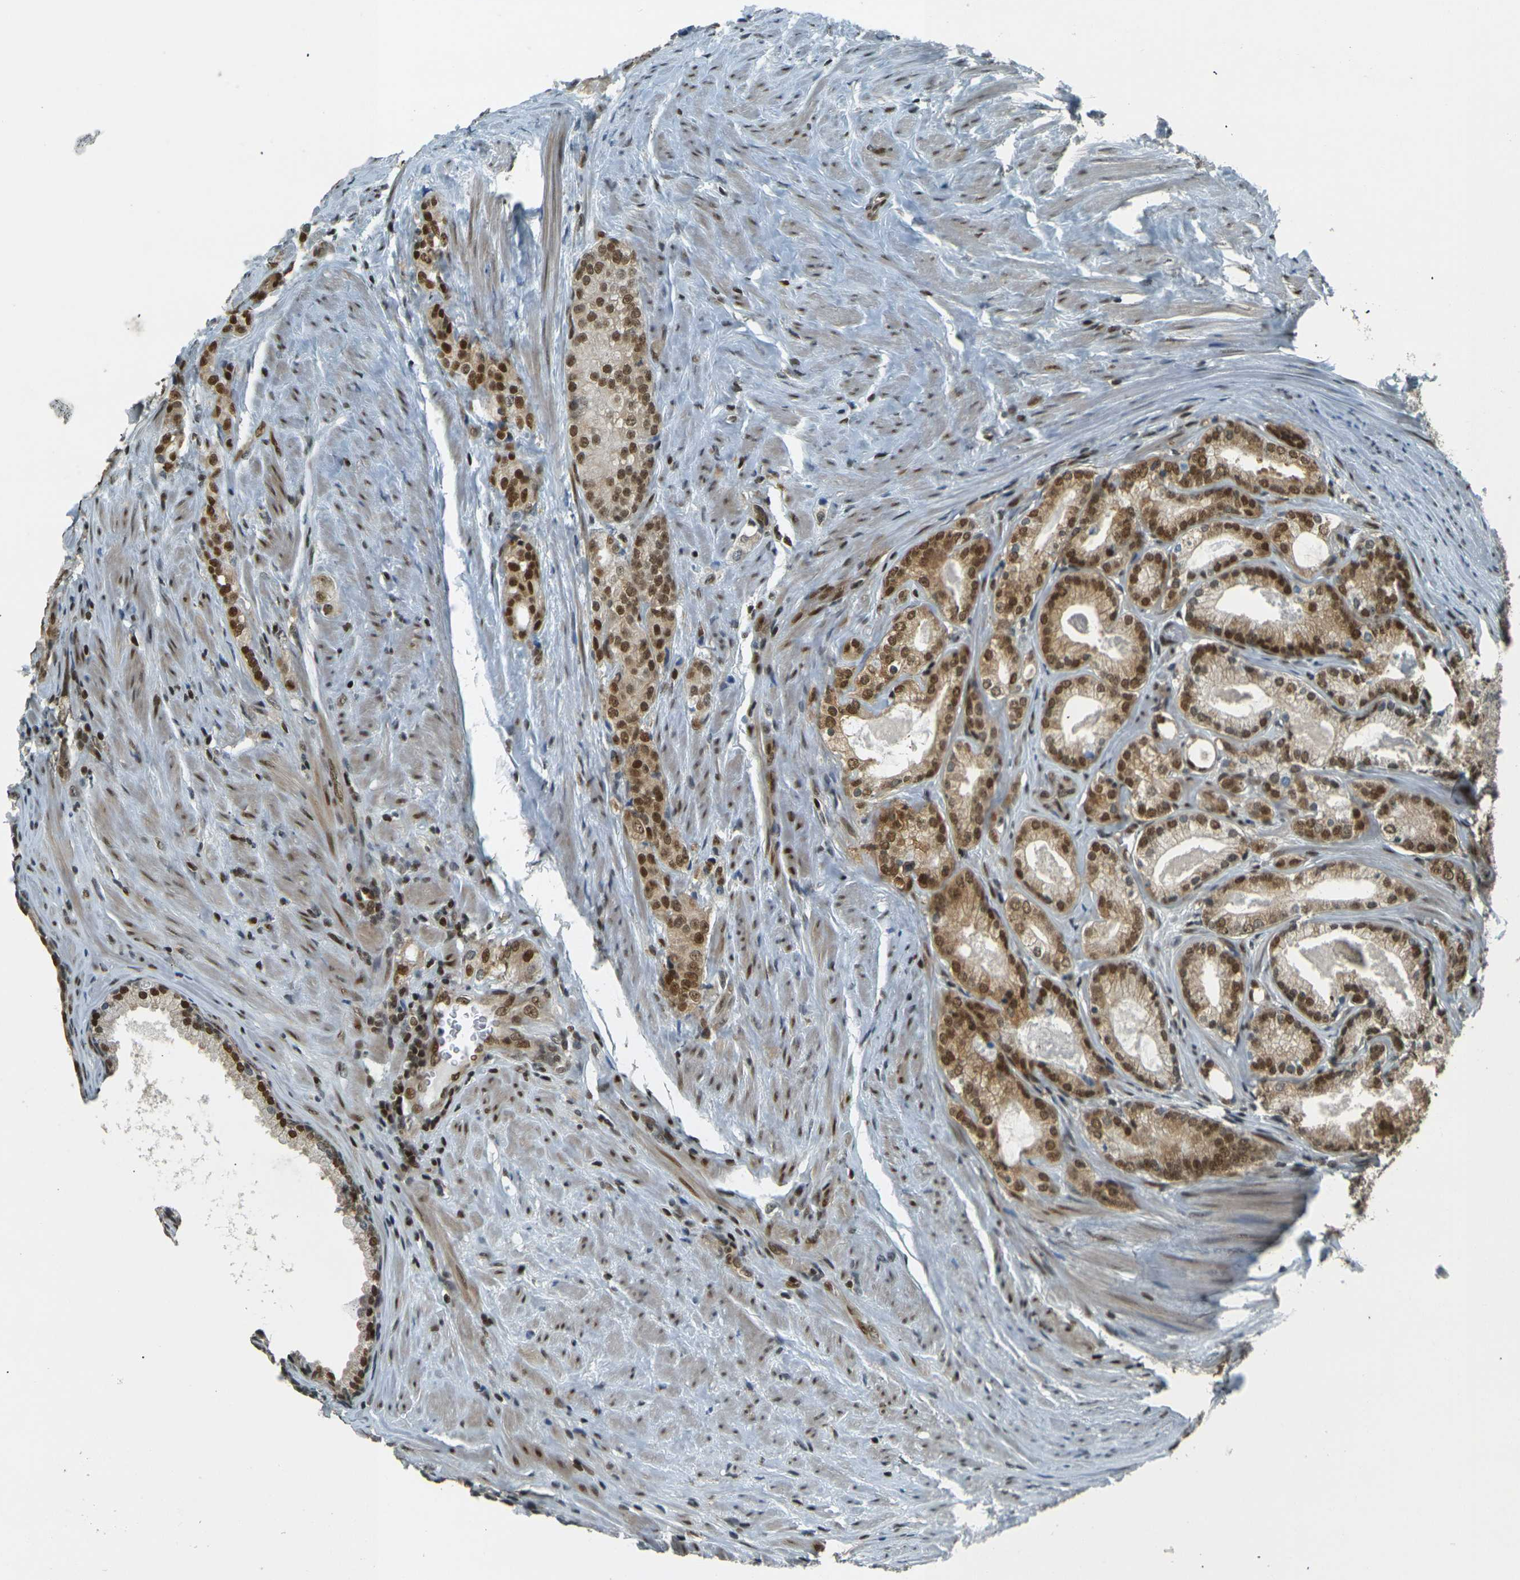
{"staining": {"intensity": "strong", "quantity": ">75%", "location": "cytoplasmic/membranous,nuclear"}, "tissue": "prostate cancer", "cell_type": "Tumor cells", "image_type": "cancer", "snomed": [{"axis": "morphology", "description": "Adenocarcinoma, Low grade"}, {"axis": "topography", "description": "Prostate"}], "caption": "Immunohistochemistry (IHC) histopathology image of neoplastic tissue: human prostate low-grade adenocarcinoma stained using immunohistochemistry (IHC) shows high levels of strong protein expression localized specifically in the cytoplasmic/membranous and nuclear of tumor cells, appearing as a cytoplasmic/membranous and nuclear brown color.", "gene": "NHEJ1", "patient": {"sex": "male", "age": 71}}